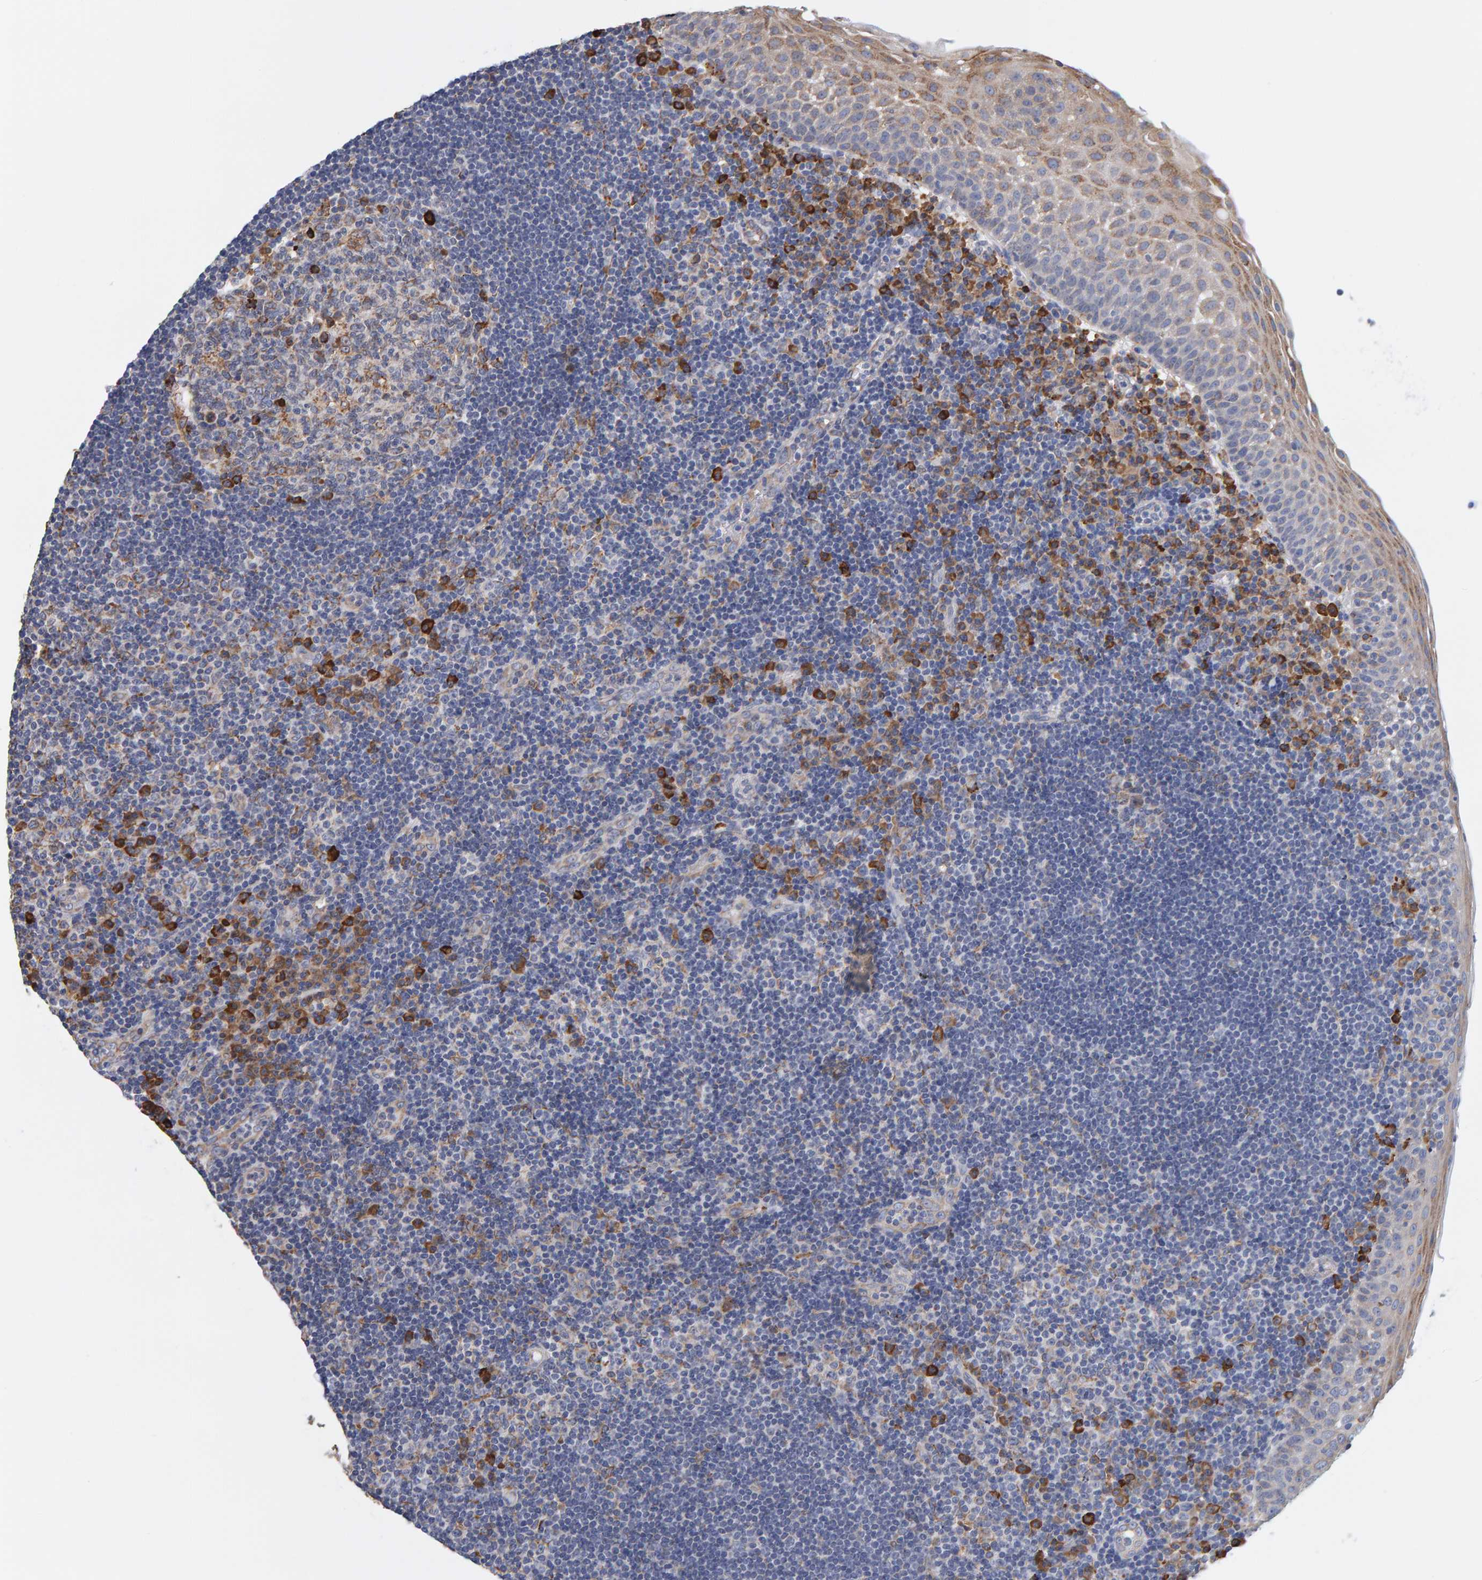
{"staining": {"intensity": "strong", "quantity": "<25%", "location": "cytoplasmic/membranous"}, "tissue": "tonsil", "cell_type": "Germinal center cells", "image_type": "normal", "snomed": [{"axis": "morphology", "description": "Normal tissue, NOS"}, {"axis": "topography", "description": "Tonsil"}], "caption": "Immunohistochemistry image of normal tonsil: tonsil stained using immunohistochemistry reveals medium levels of strong protein expression localized specifically in the cytoplasmic/membranous of germinal center cells, appearing as a cytoplasmic/membranous brown color.", "gene": "SGPL1", "patient": {"sex": "female", "age": 40}}